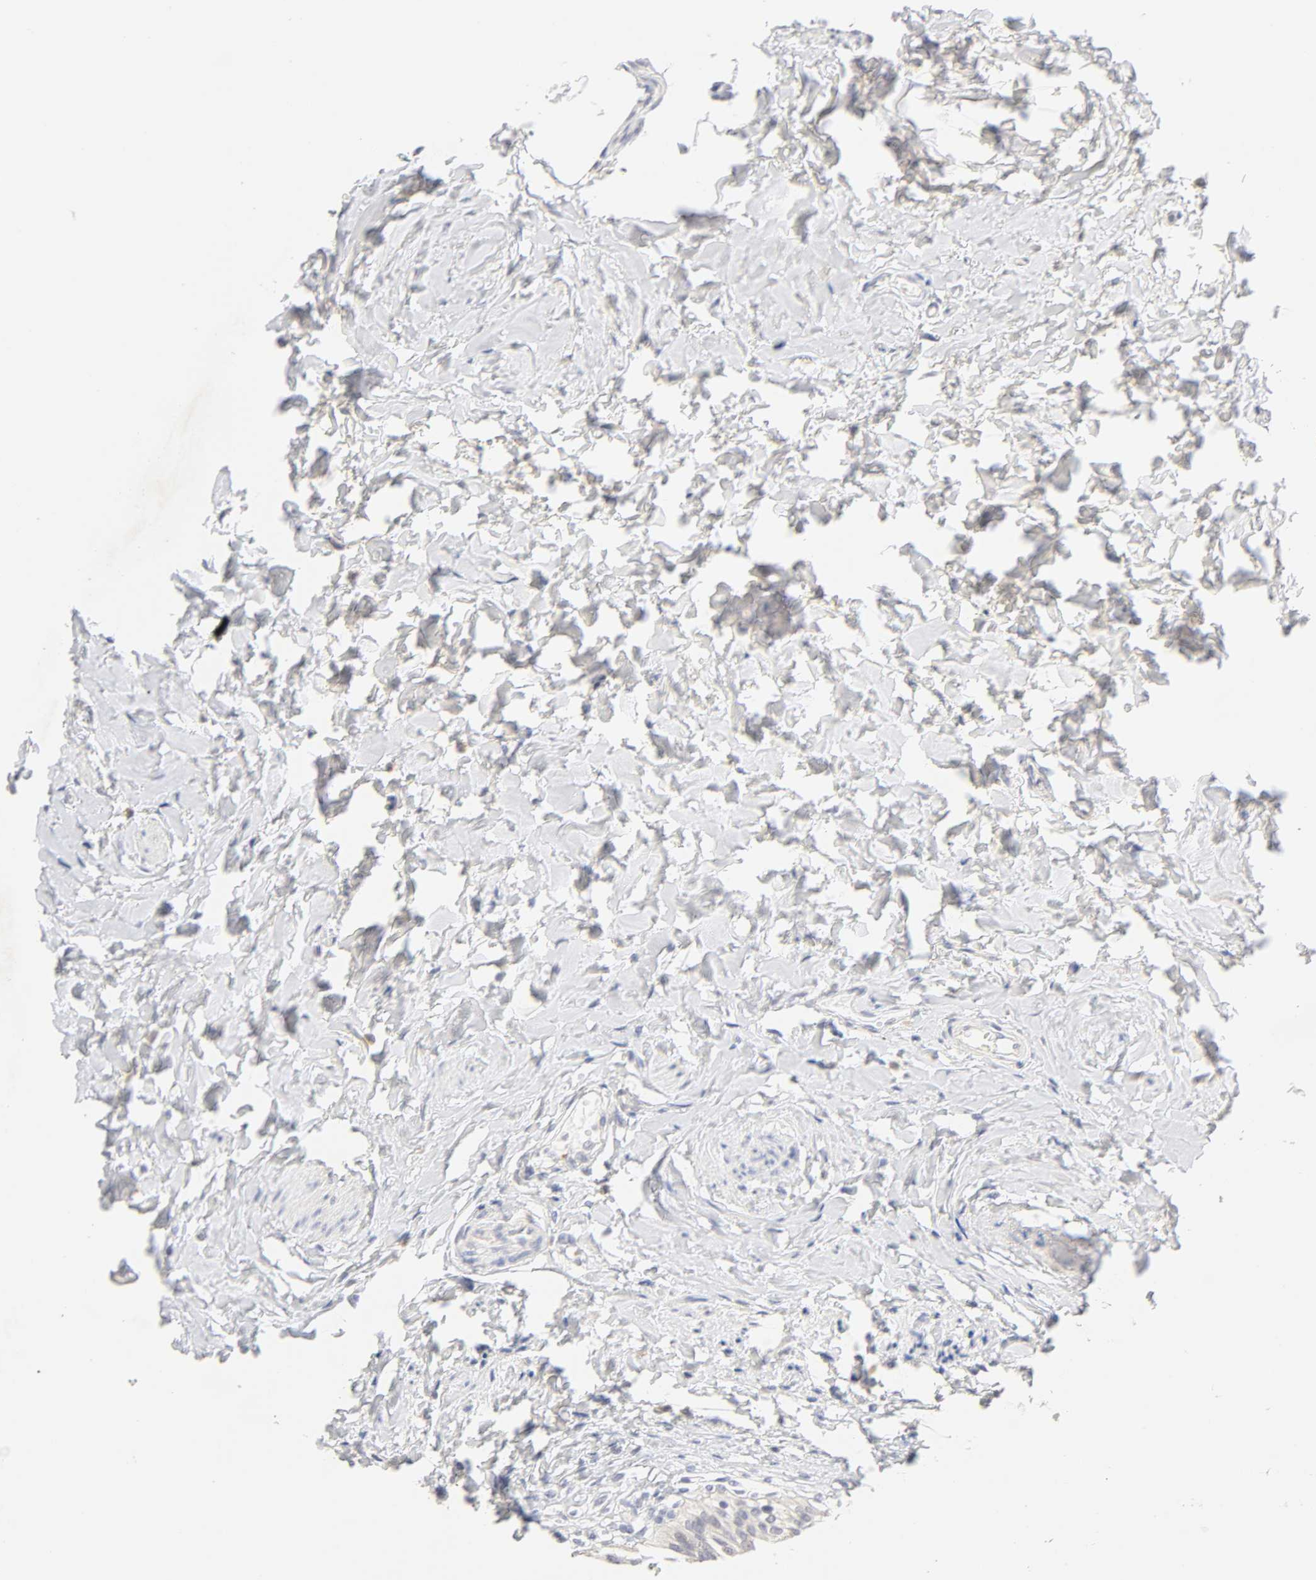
{"staining": {"intensity": "weak", "quantity": ">75%", "location": "cytoplasmic/membranous"}, "tissue": "urinary bladder", "cell_type": "Urothelial cells", "image_type": "normal", "snomed": [{"axis": "morphology", "description": "Normal tissue, NOS"}, {"axis": "topography", "description": "Urinary bladder"}], "caption": "High-power microscopy captured an immunohistochemistry image of normal urinary bladder, revealing weak cytoplasmic/membranous staining in about >75% of urothelial cells.", "gene": "CYP4B1", "patient": {"sex": "female", "age": 80}}